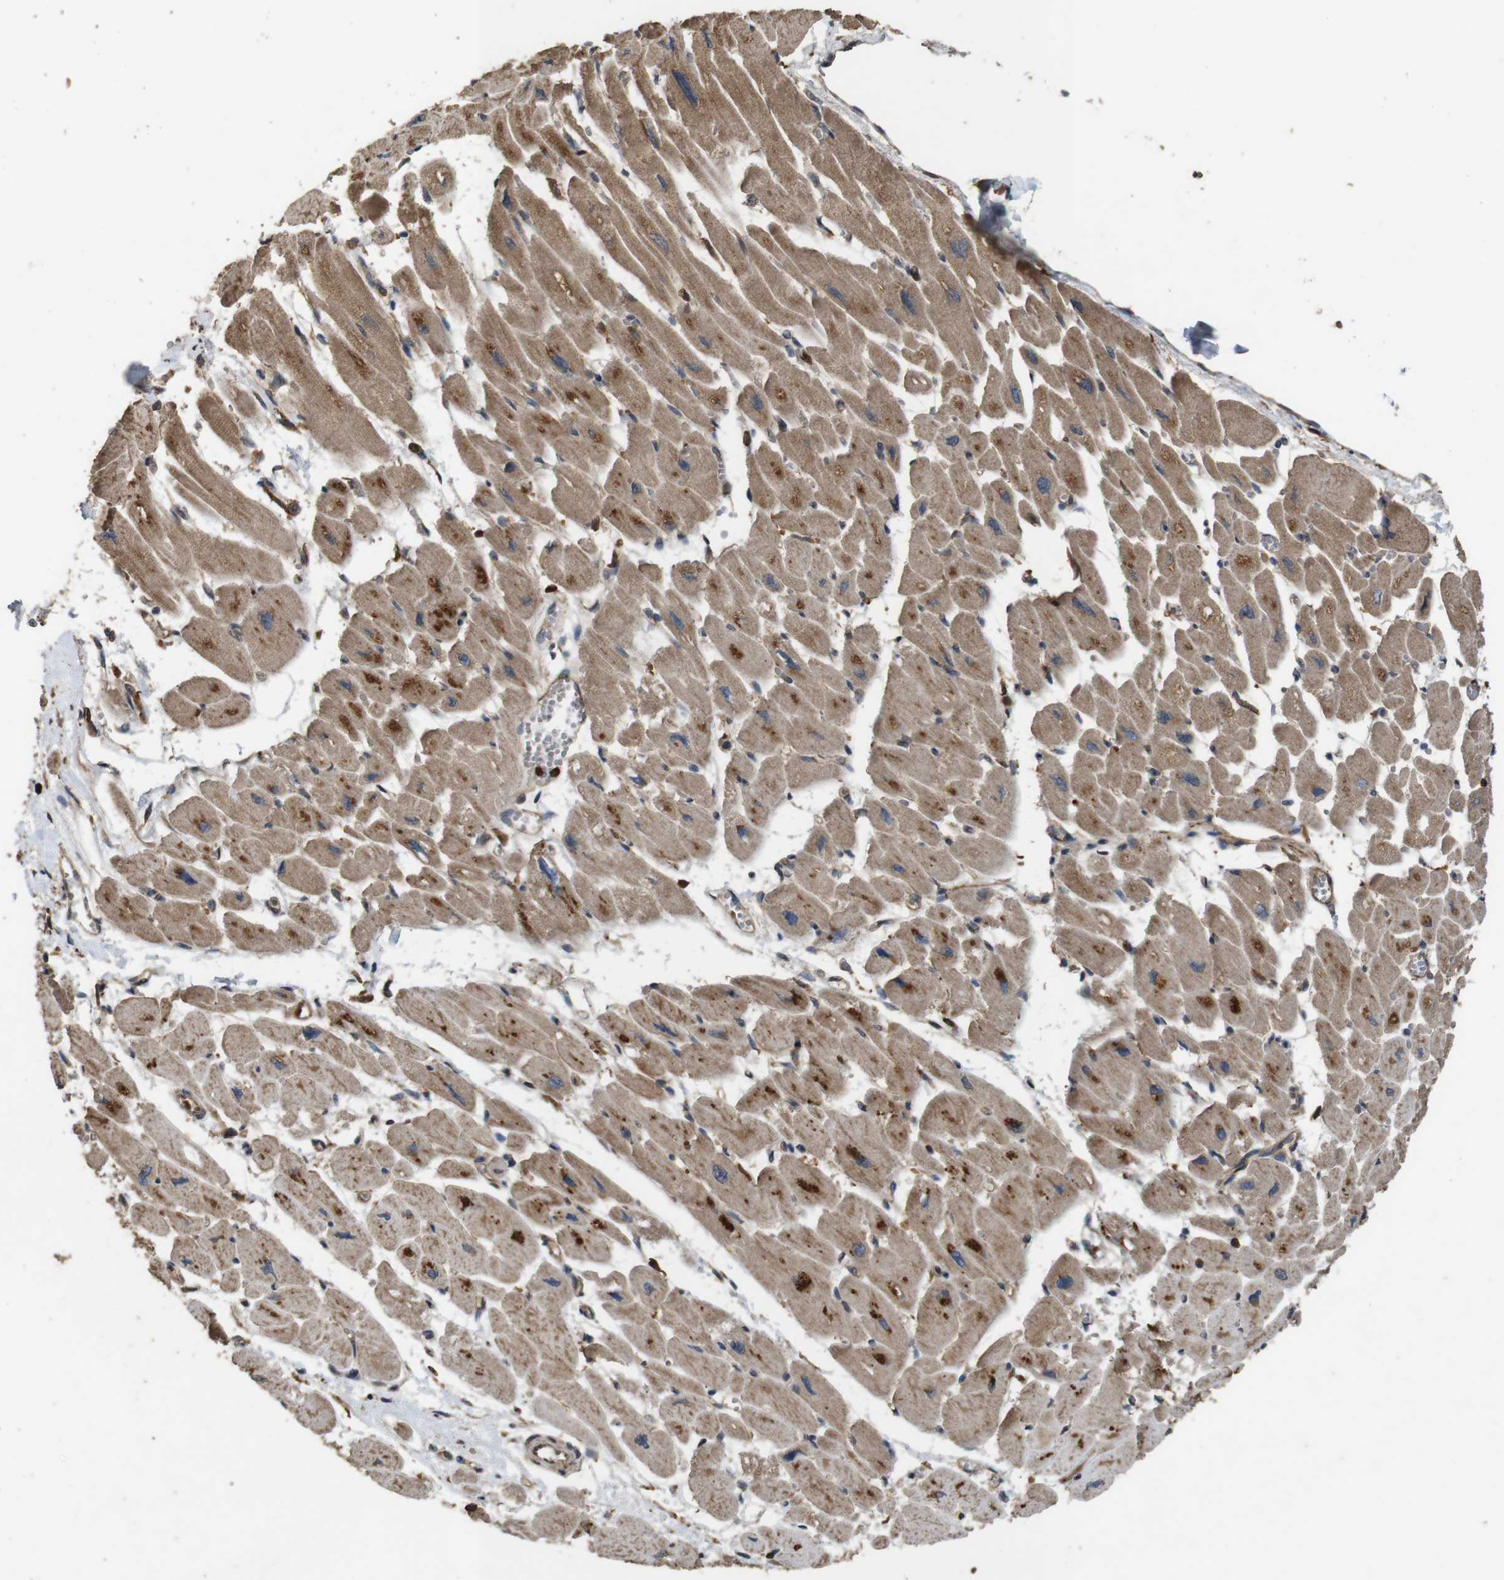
{"staining": {"intensity": "moderate", "quantity": ">75%", "location": "cytoplasmic/membranous"}, "tissue": "heart muscle", "cell_type": "Cardiomyocytes", "image_type": "normal", "snomed": [{"axis": "morphology", "description": "Normal tissue, NOS"}, {"axis": "topography", "description": "Heart"}], "caption": "The histopathology image exhibits staining of benign heart muscle, revealing moderate cytoplasmic/membranous protein expression (brown color) within cardiomyocytes.", "gene": "BAG4", "patient": {"sex": "female", "age": 54}}